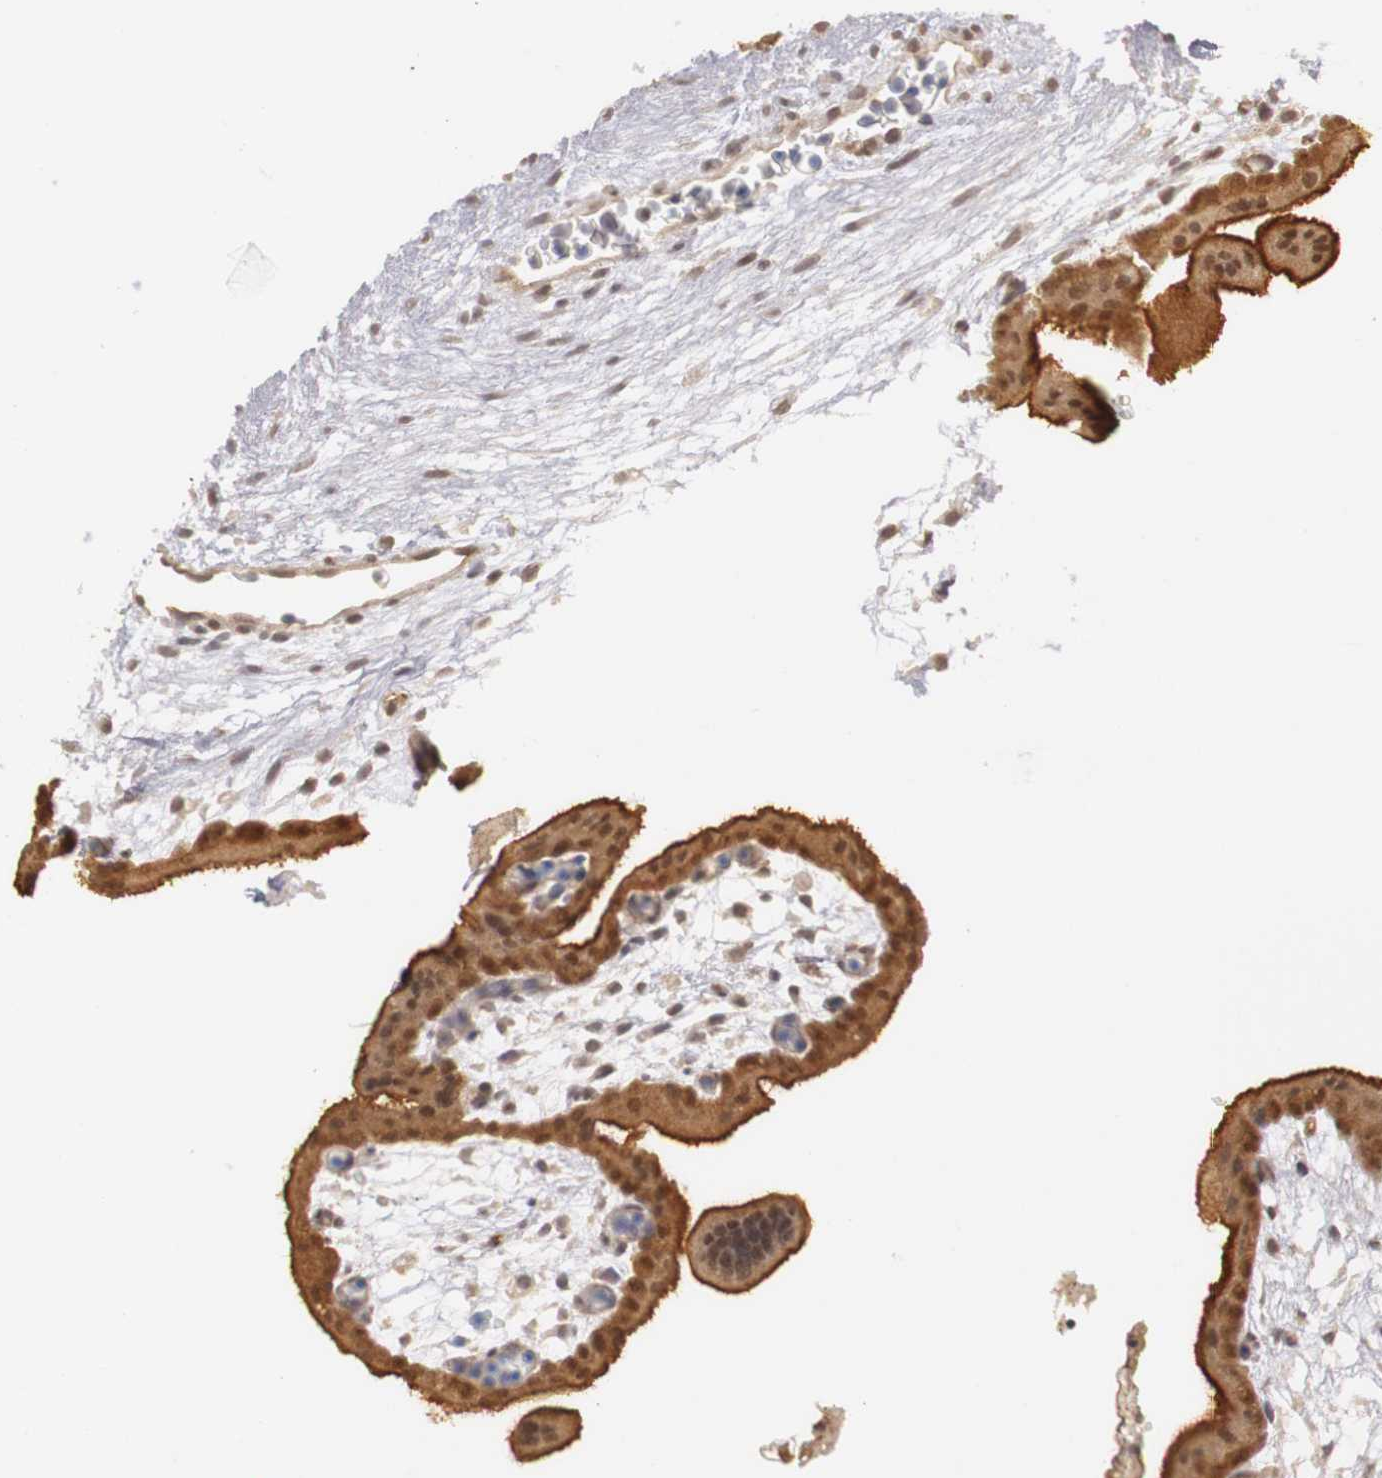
{"staining": {"intensity": "strong", "quantity": ">75%", "location": "cytoplasmic/membranous,nuclear"}, "tissue": "placenta", "cell_type": "Trophoblastic cells", "image_type": "normal", "snomed": [{"axis": "morphology", "description": "Normal tissue, NOS"}, {"axis": "topography", "description": "Placenta"}], "caption": "About >75% of trophoblastic cells in unremarkable human placenta show strong cytoplasmic/membranous,nuclear protein positivity as visualized by brown immunohistochemical staining.", "gene": "PLEKHA1", "patient": {"sex": "female", "age": 35}}